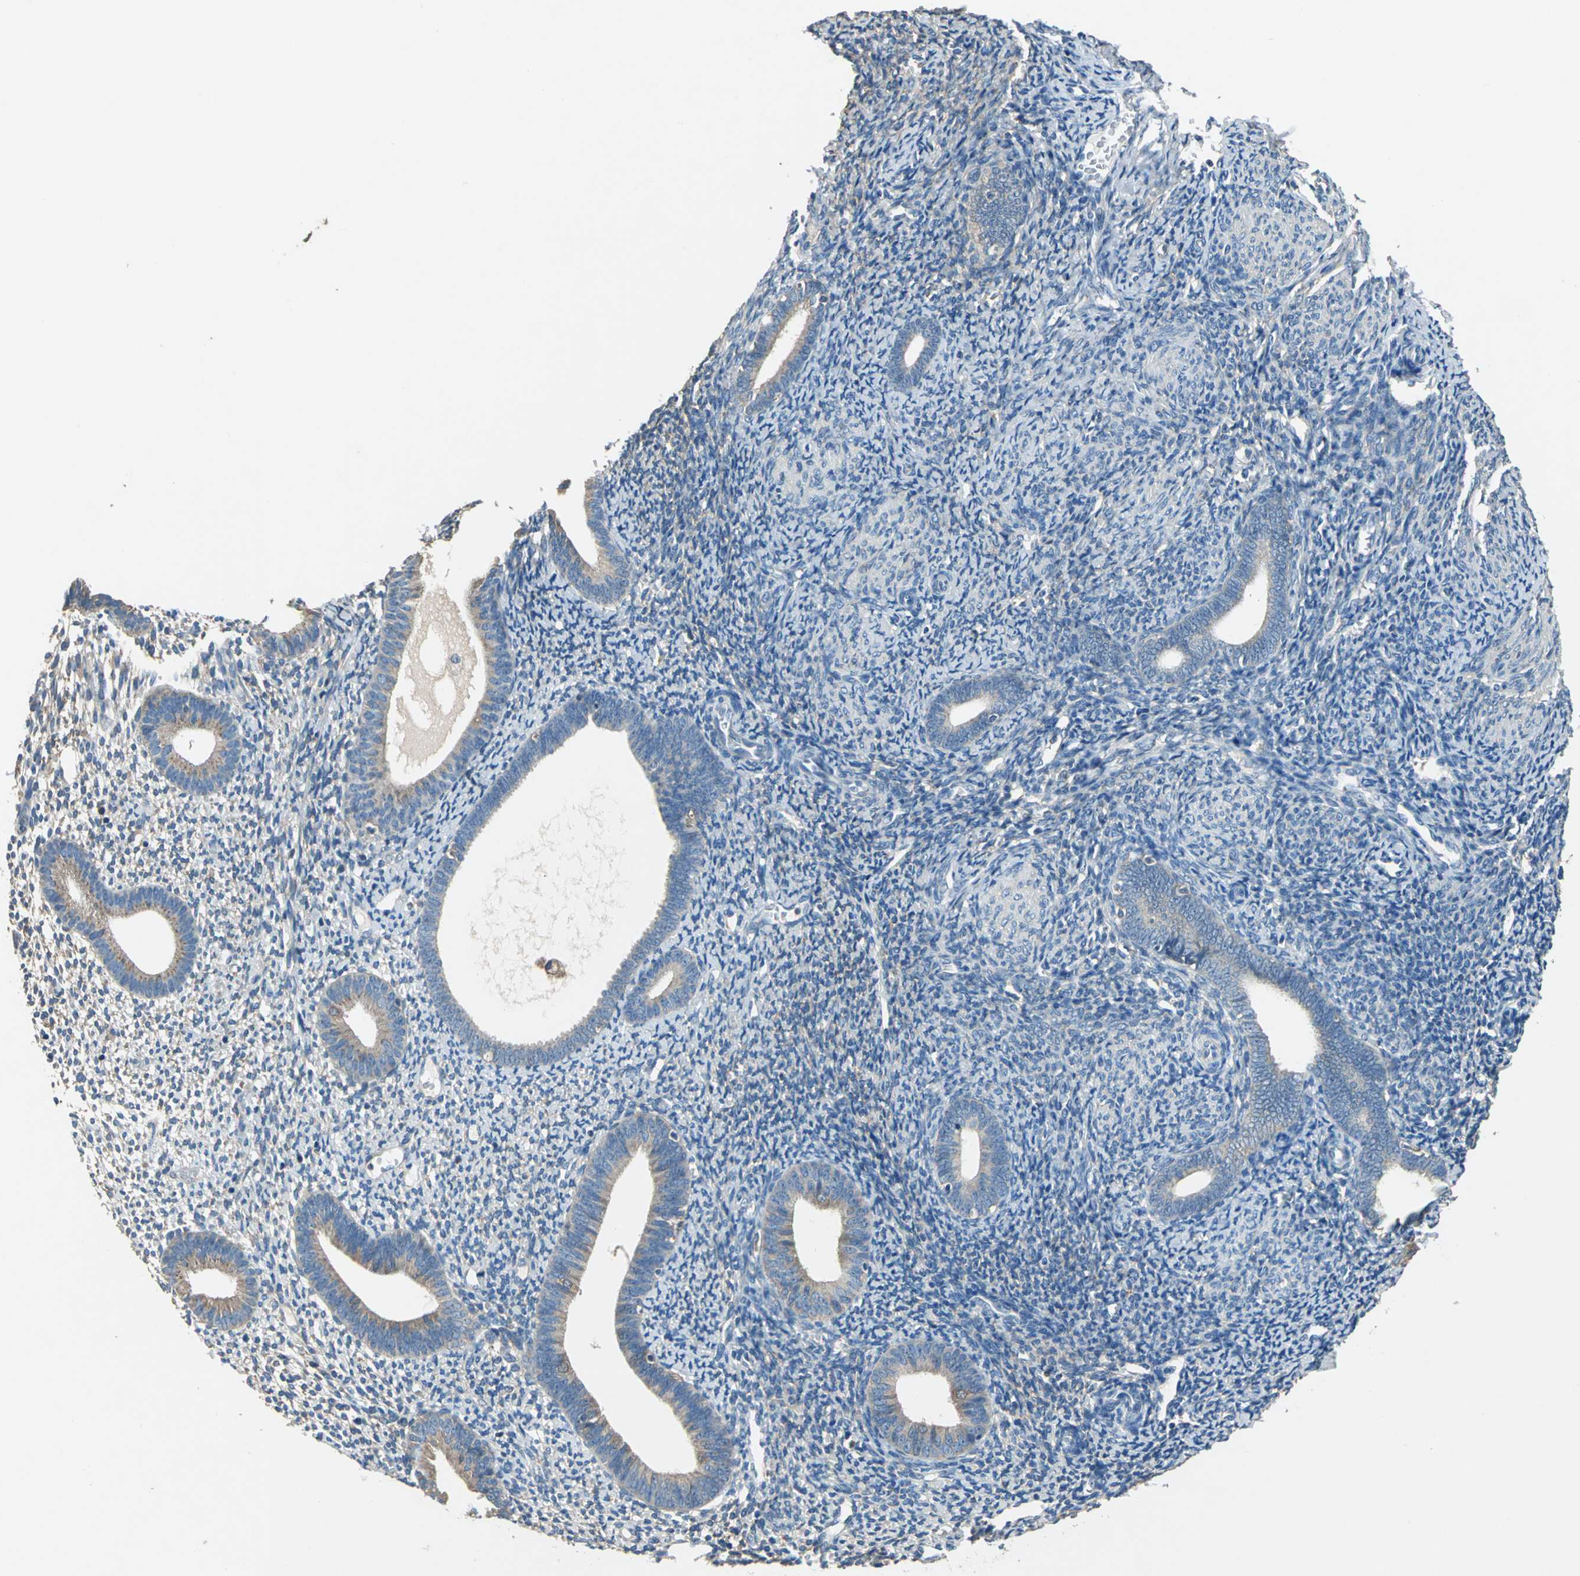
{"staining": {"intensity": "moderate", "quantity": ">75%", "location": "cytoplasmic/membranous"}, "tissue": "endometrium", "cell_type": "Cells in endometrial stroma", "image_type": "normal", "snomed": [{"axis": "morphology", "description": "Normal tissue, NOS"}, {"axis": "topography", "description": "Smooth muscle"}, {"axis": "topography", "description": "Endometrium"}], "caption": "Cells in endometrial stroma demonstrate moderate cytoplasmic/membranous positivity in about >75% of cells in benign endometrium. Nuclei are stained in blue.", "gene": "PRKCA", "patient": {"sex": "female", "age": 57}}